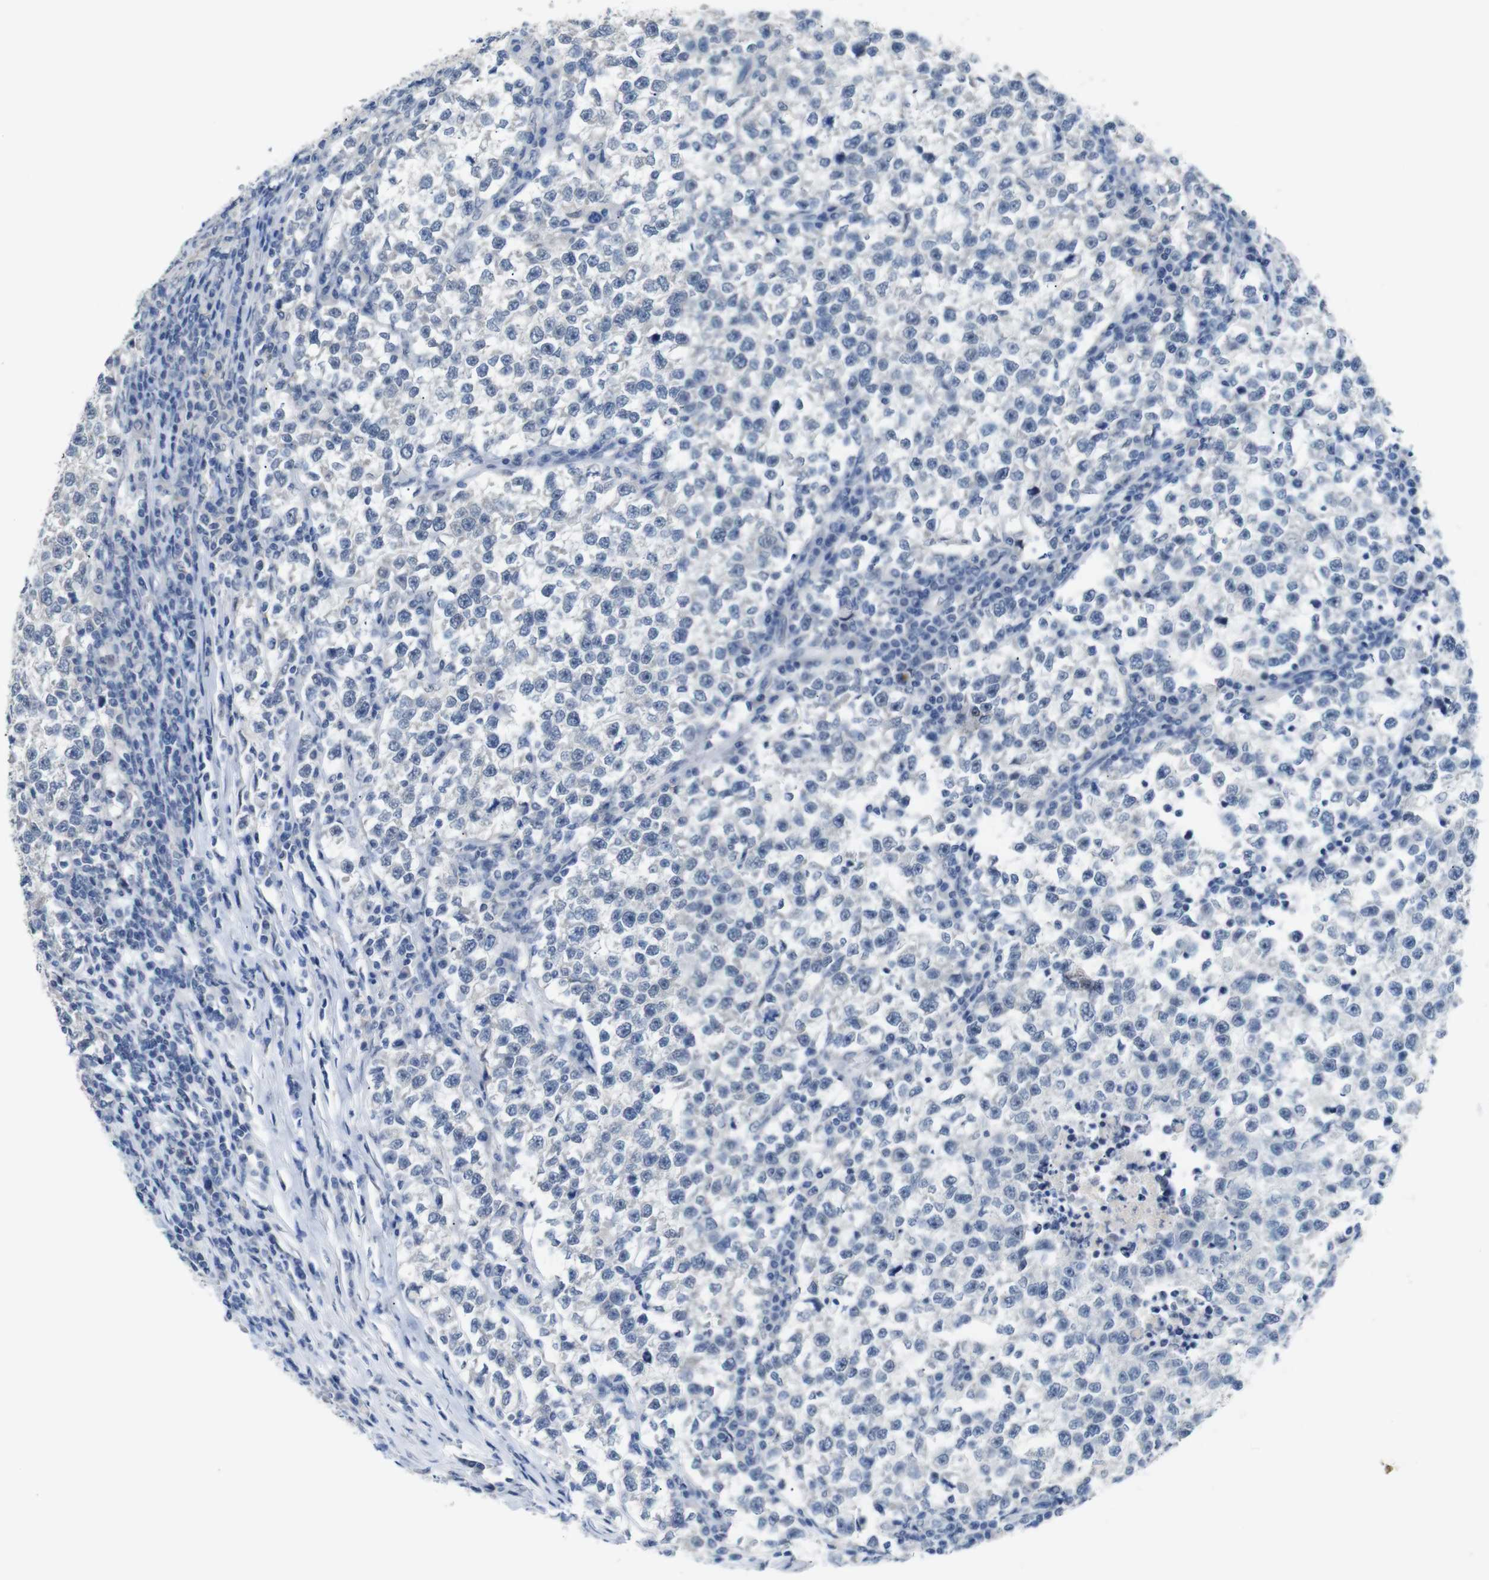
{"staining": {"intensity": "negative", "quantity": "none", "location": "none"}, "tissue": "testis cancer", "cell_type": "Tumor cells", "image_type": "cancer", "snomed": [{"axis": "morphology", "description": "Normal tissue, NOS"}, {"axis": "morphology", "description": "Seminoma, NOS"}, {"axis": "topography", "description": "Testis"}], "caption": "A photomicrograph of testis cancer (seminoma) stained for a protein demonstrates no brown staining in tumor cells.", "gene": "CHRM5", "patient": {"sex": "male", "age": 43}}